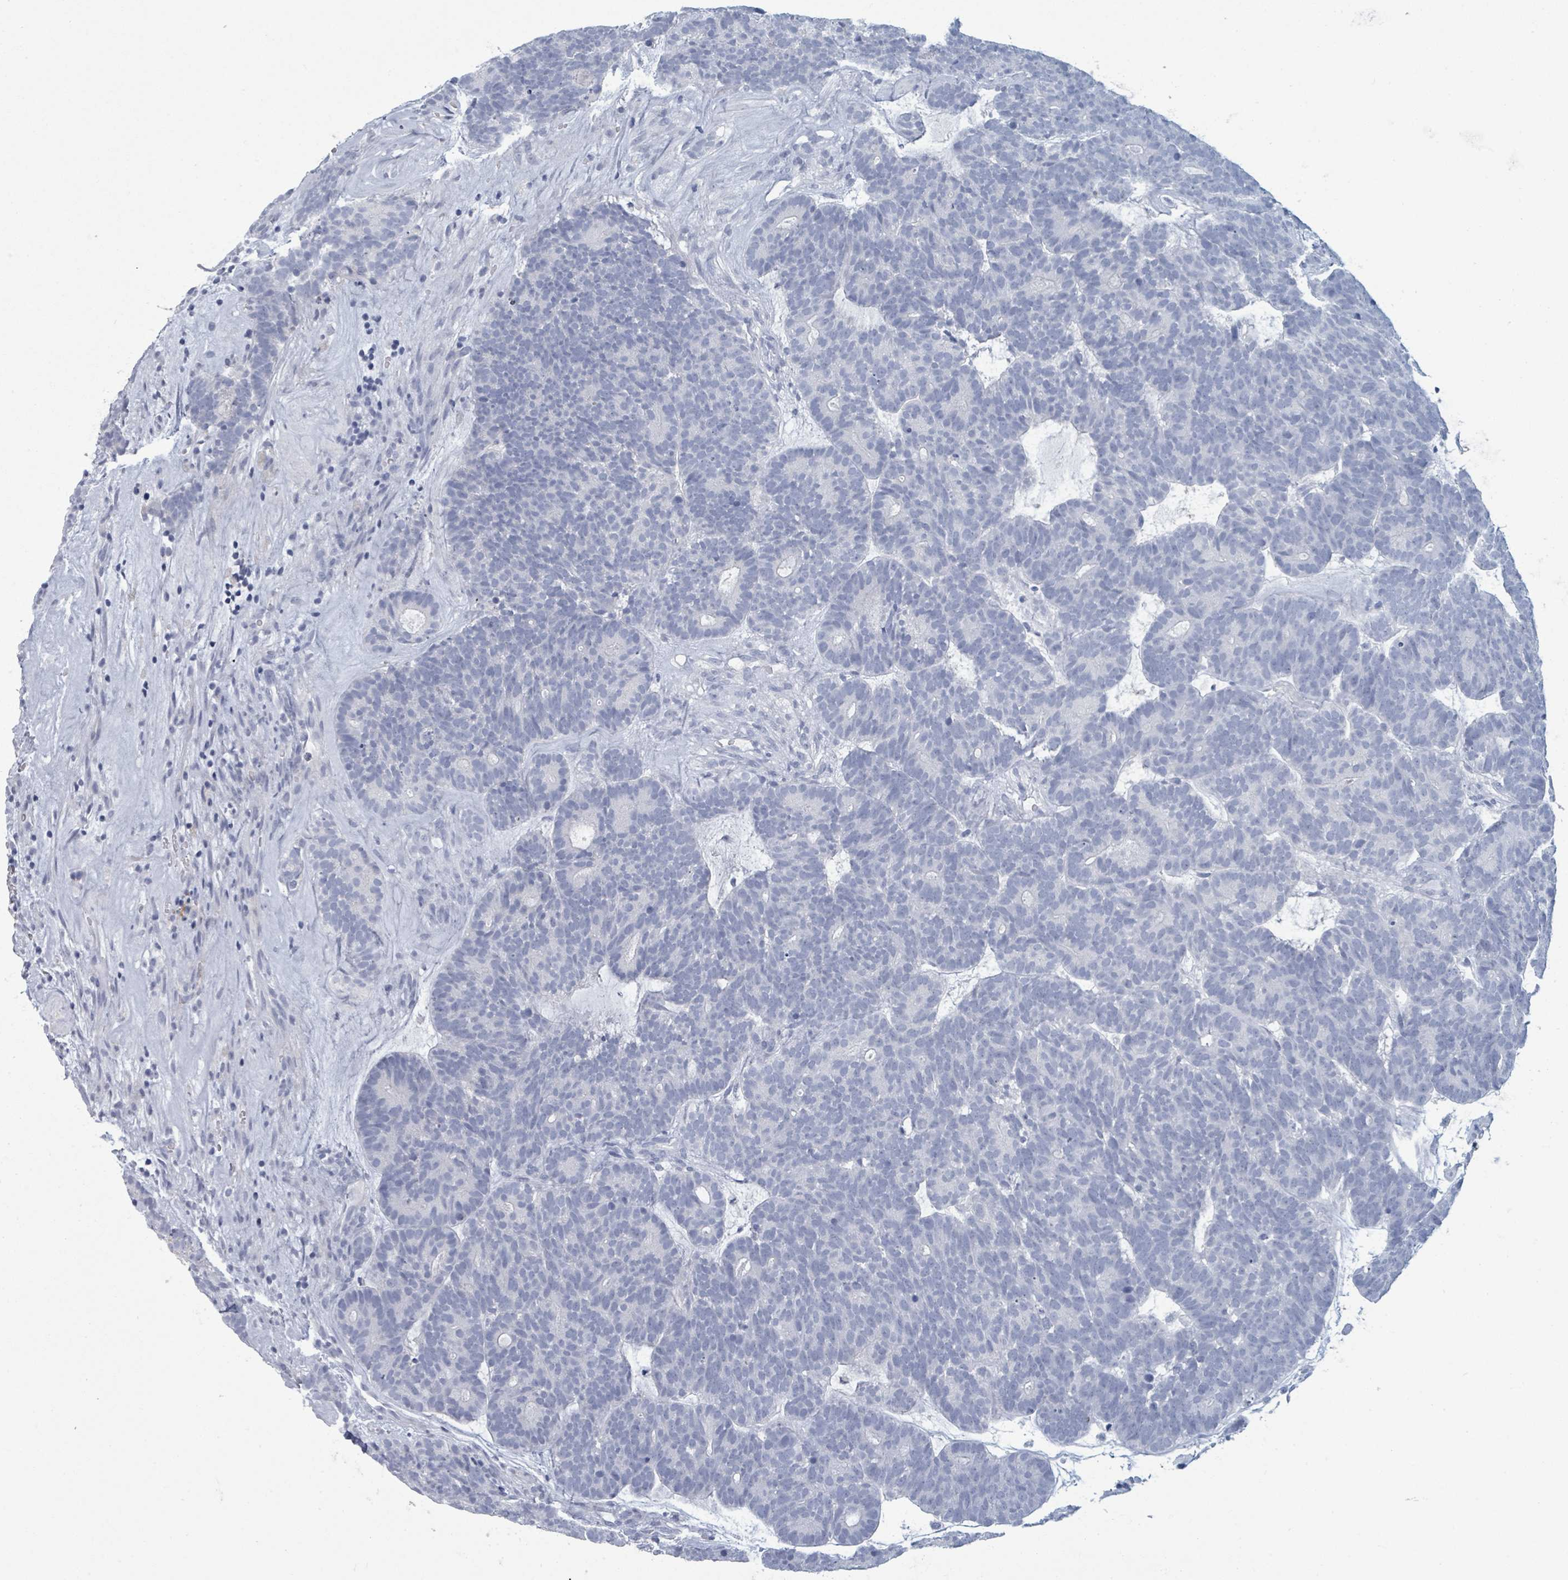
{"staining": {"intensity": "negative", "quantity": "none", "location": "none"}, "tissue": "head and neck cancer", "cell_type": "Tumor cells", "image_type": "cancer", "snomed": [{"axis": "morphology", "description": "Adenocarcinoma, NOS"}, {"axis": "topography", "description": "Head-Neck"}], "caption": "Immunohistochemistry micrograph of human adenocarcinoma (head and neck) stained for a protein (brown), which shows no expression in tumor cells. (Brightfield microscopy of DAB immunohistochemistry (IHC) at high magnification).", "gene": "VPS13D", "patient": {"sex": "female", "age": 81}}